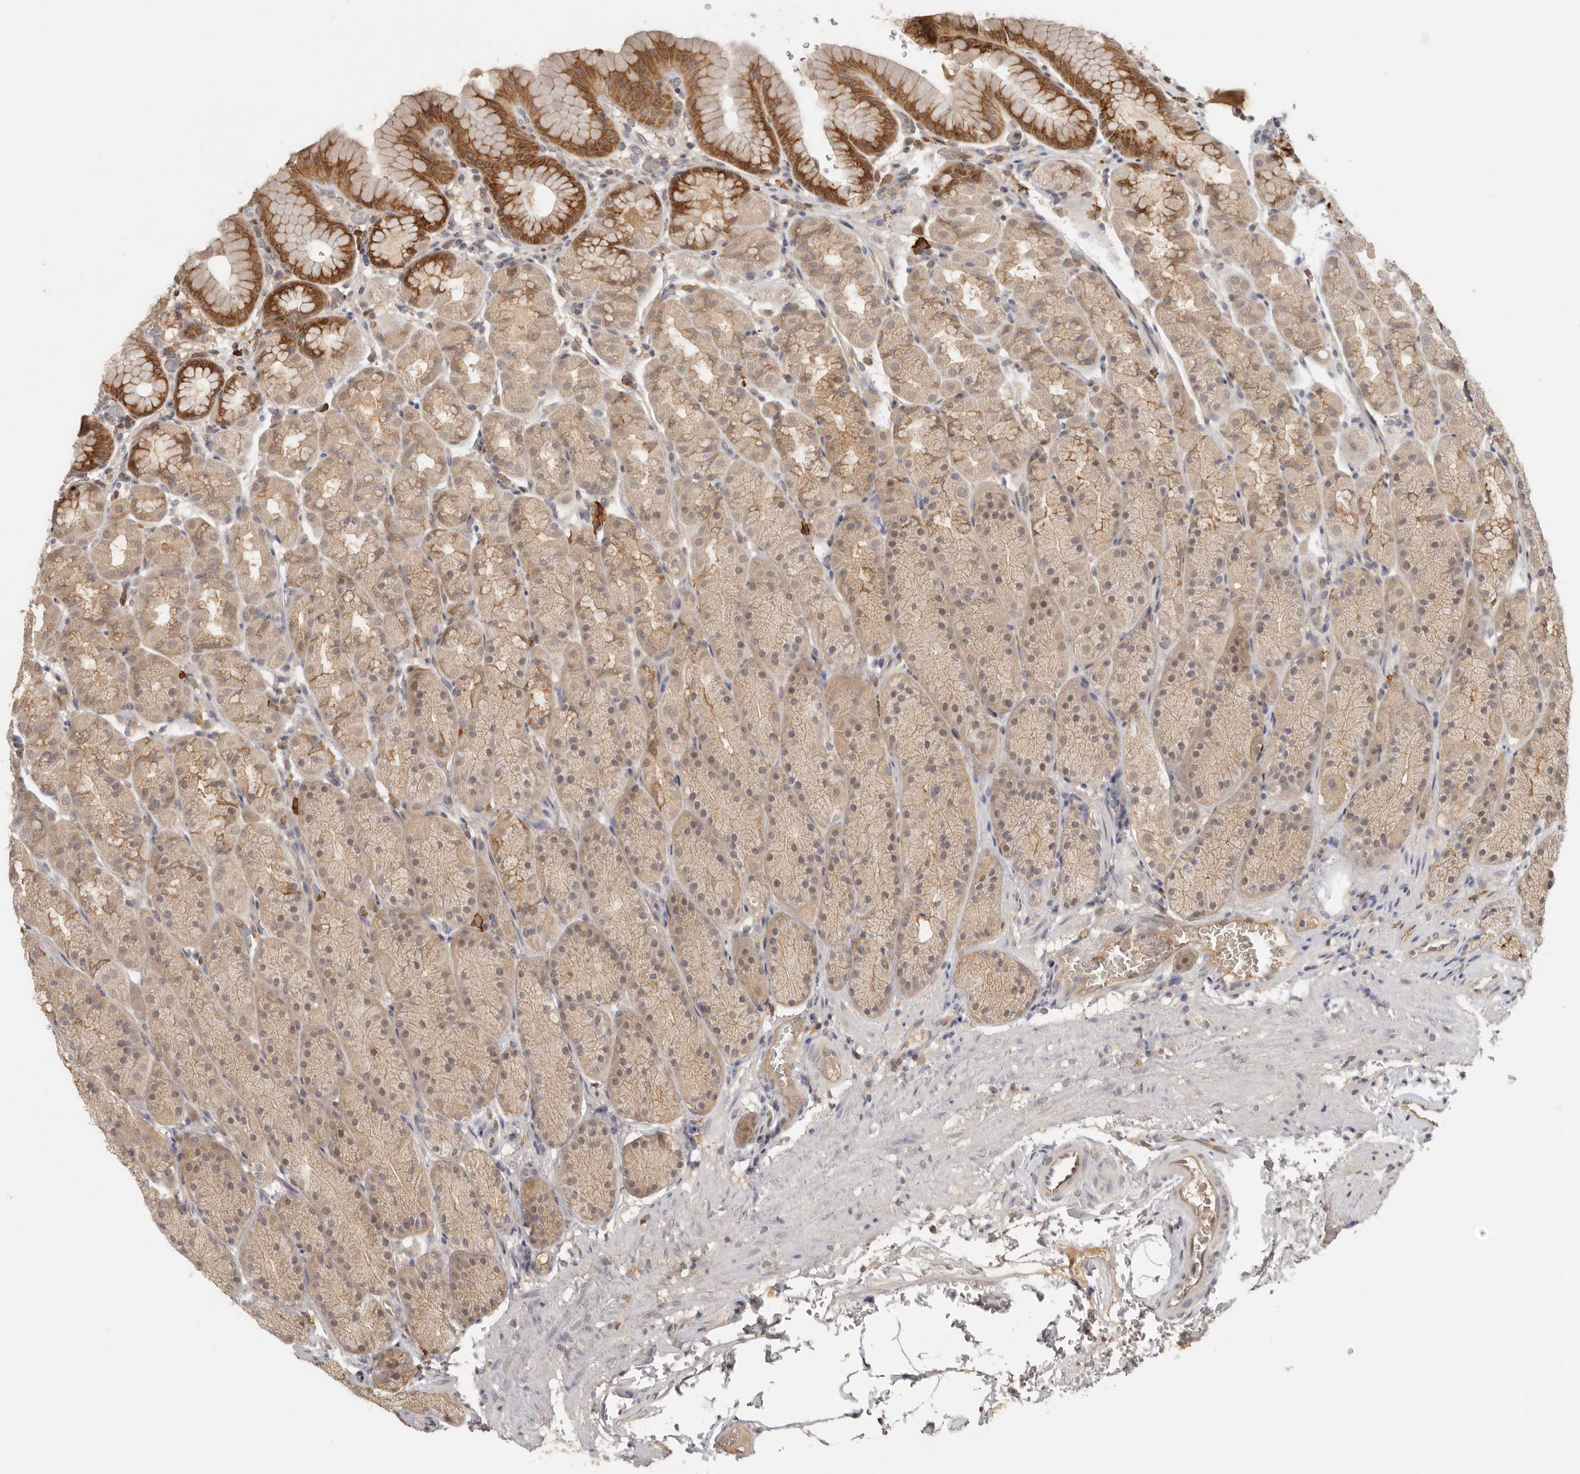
{"staining": {"intensity": "moderate", "quantity": "25%-75%", "location": "cytoplasmic/membranous,nuclear"}, "tissue": "stomach", "cell_type": "Glandular cells", "image_type": "normal", "snomed": [{"axis": "morphology", "description": "Normal tissue, NOS"}, {"axis": "topography", "description": "Stomach"}], "caption": "Immunohistochemical staining of benign human stomach demonstrates medium levels of moderate cytoplasmic/membranous,nuclear staining in about 25%-75% of glandular cells. Nuclei are stained in blue.", "gene": "PSMA5", "patient": {"sex": "male", "age": 42}}